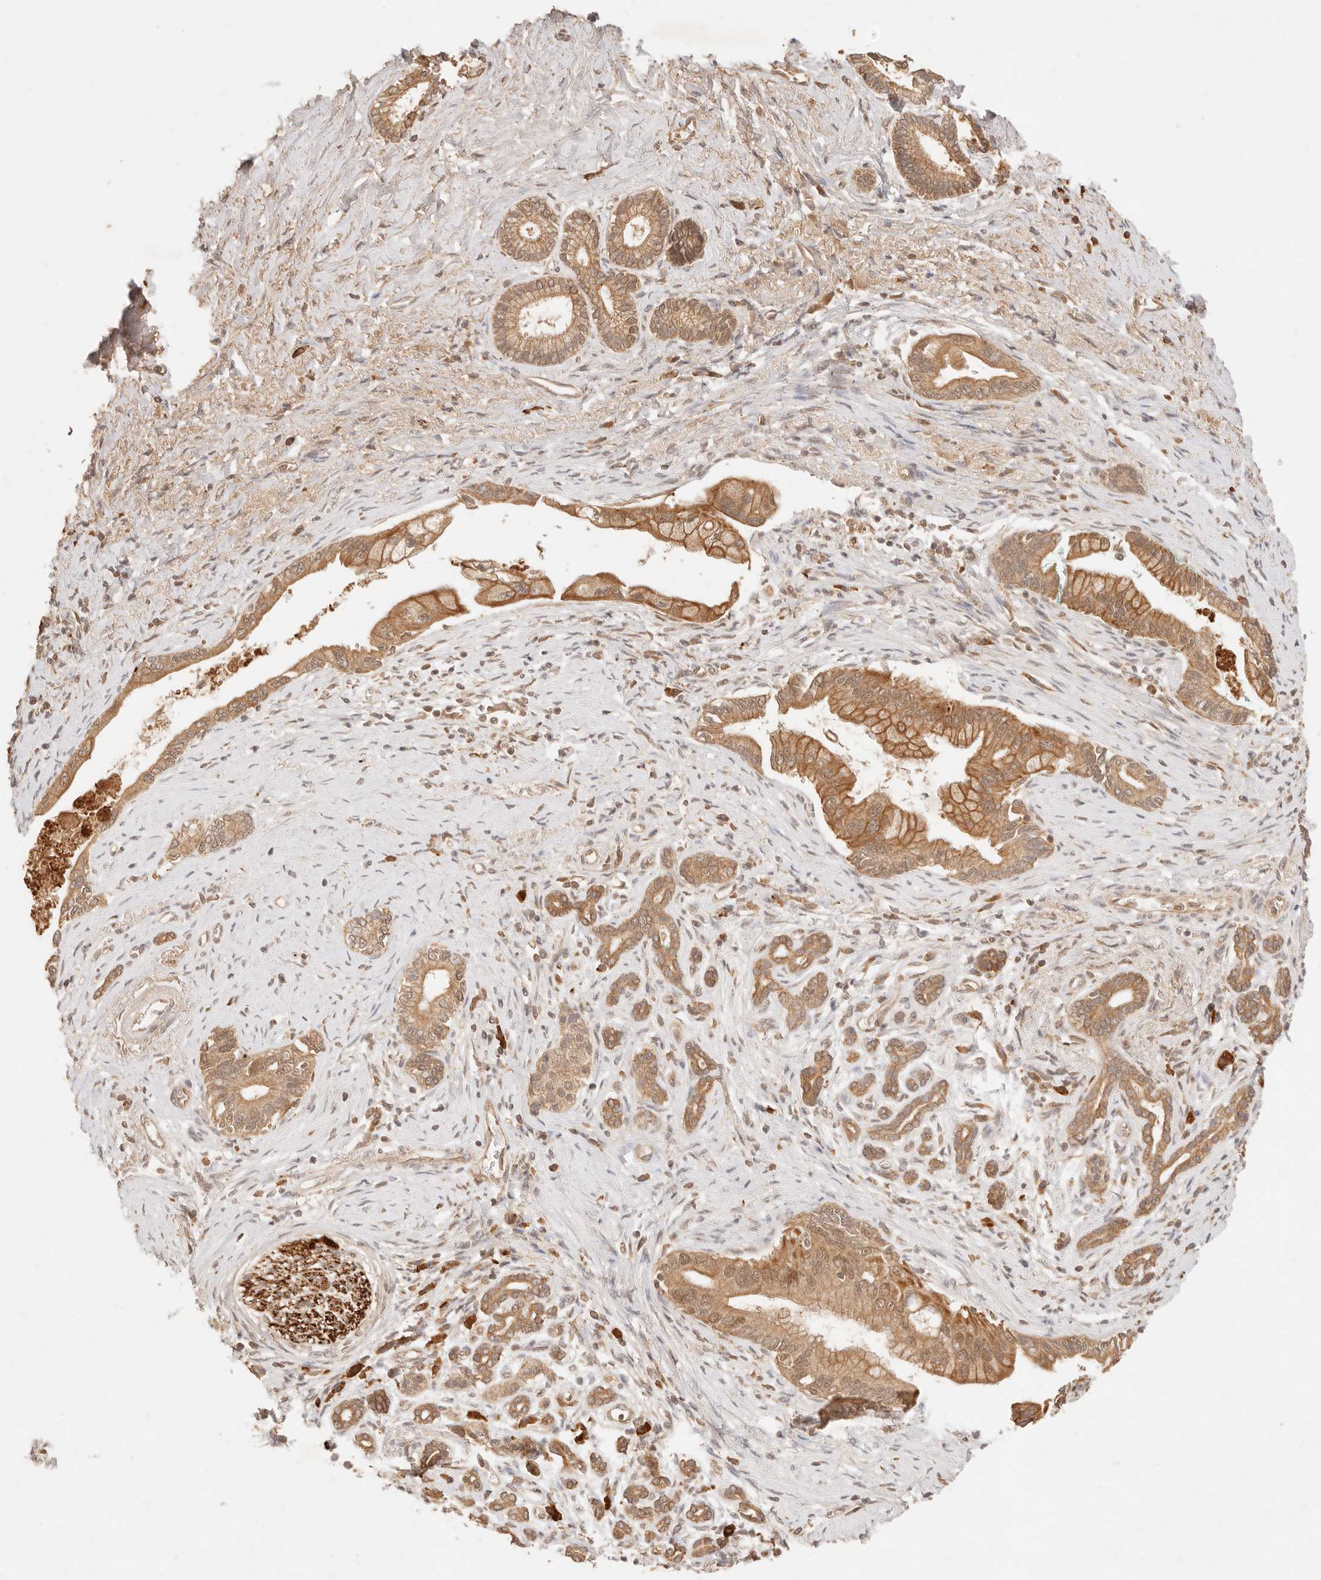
{"staining": {"intensity": "moderate", "quantity": ">75%", "location": "cytoplasmic/membranous,nuclear"}, "tissue": "pancreatic cancer", "cell_type": "Tumor cells", "image_type": "cancer", "snomed": [{"axis": "morphology", "description": "Adenocarcinoma, NOS"}, {"axis": "topography", "description": "Pancreas"}], "caption": "Approximately >75% of tumor cells in human pancreatic cancer (adenocarcinoma) display moderate cytoplasmic/membranous and nuclear protein staining as visualized by brown immunohistochemical staining.", "gene": "TRIM11", "patient": {"sex": "male", "age": 78}}